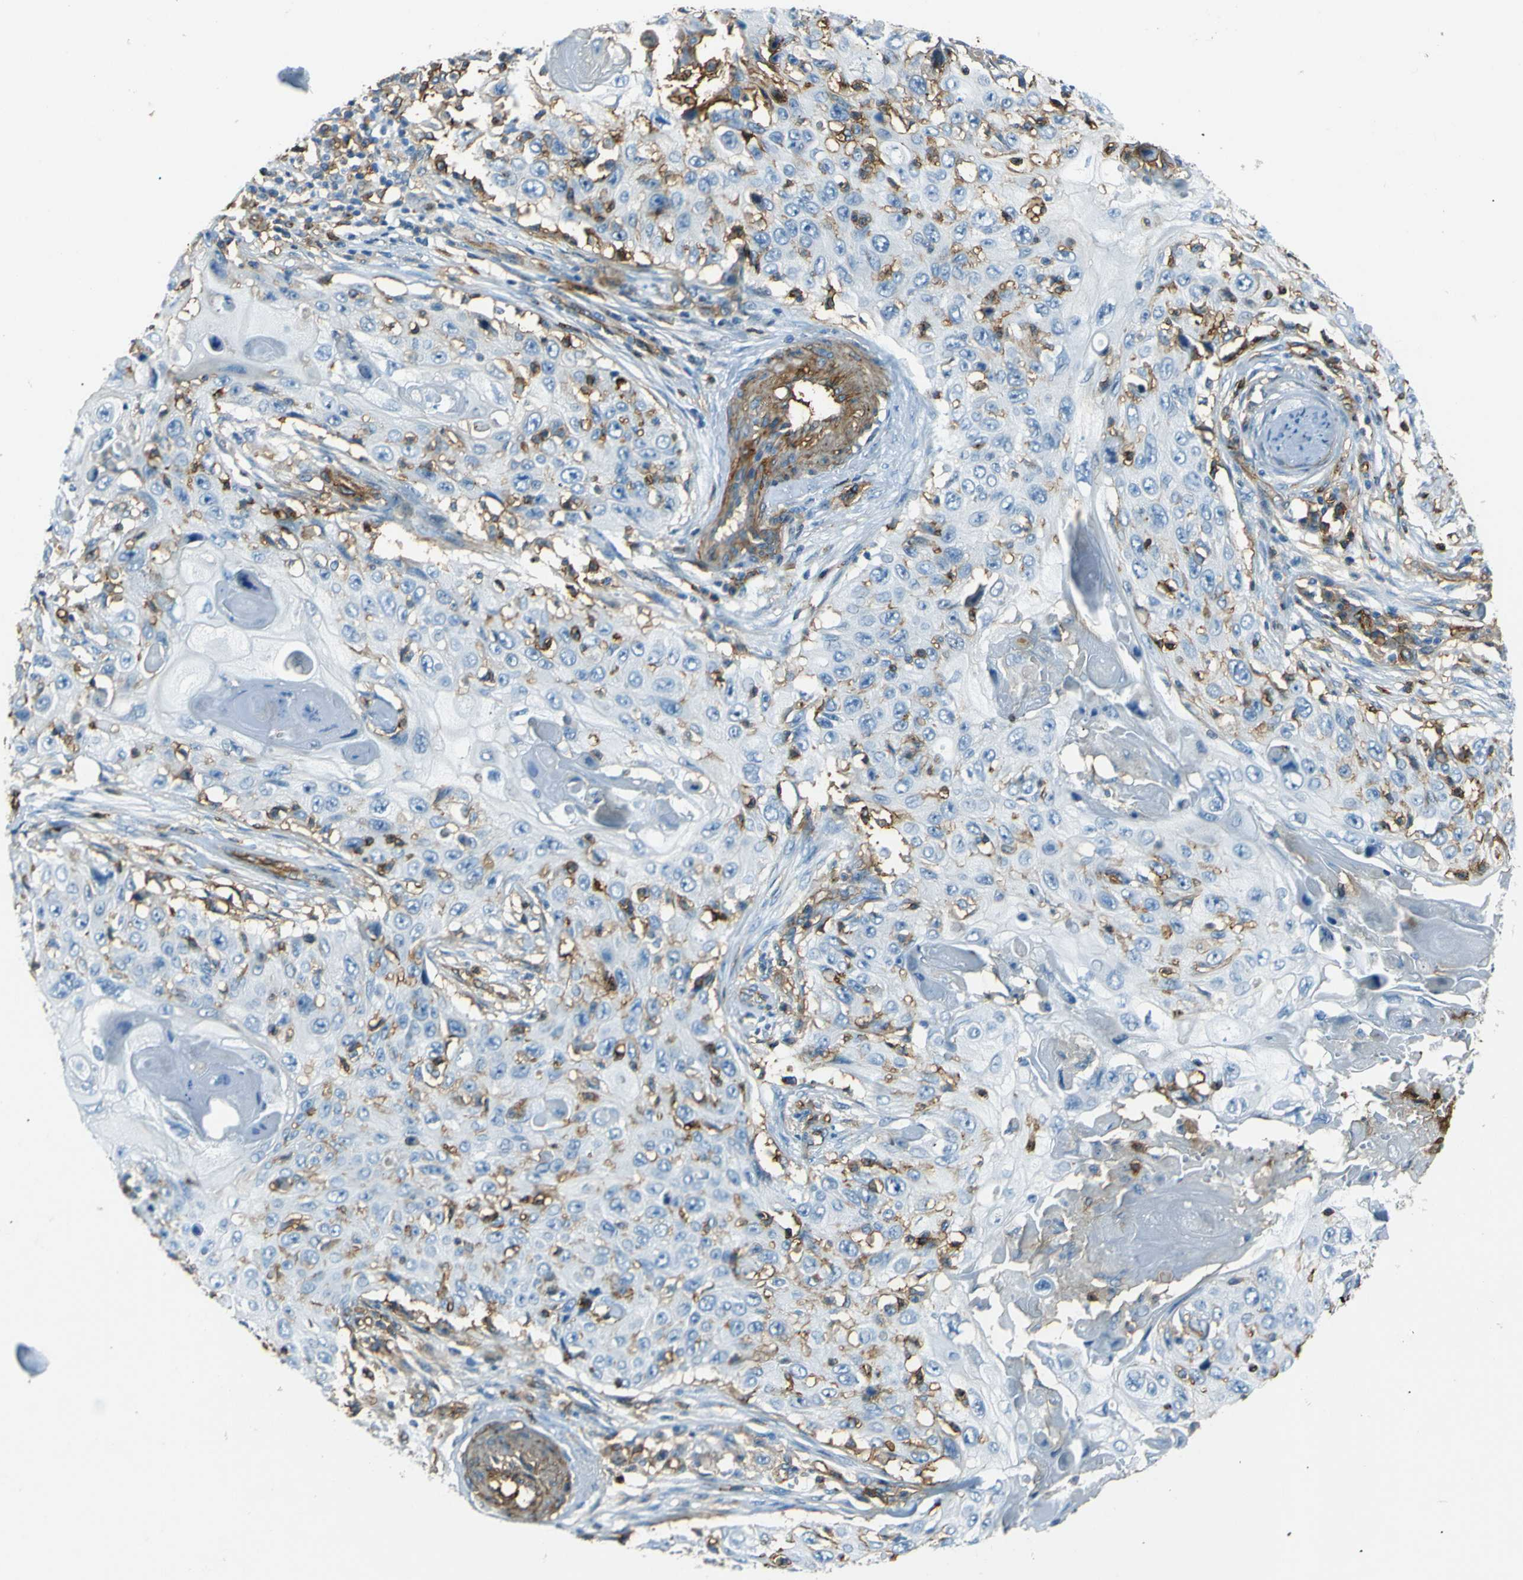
{"staining": {"intensity": "negative", "quantity": "none", "location": "none"}, "tissue": "skin cancer", "cell_type": "Tumor cells", "image_type": "cancer", "snomed": [{"axis": "morphology", "description": "Squamous cell carcinoma, NOS"}, {"axis": "topography", "description": "Skin"}], "caption": "An IHC image of skin squamous cell carcinoma is shown. There is no staining in tumor cells of skin squamous cell carcinoma.", "gene": "ENTPD1", "patient": {"sex": "male", "age": 86}}